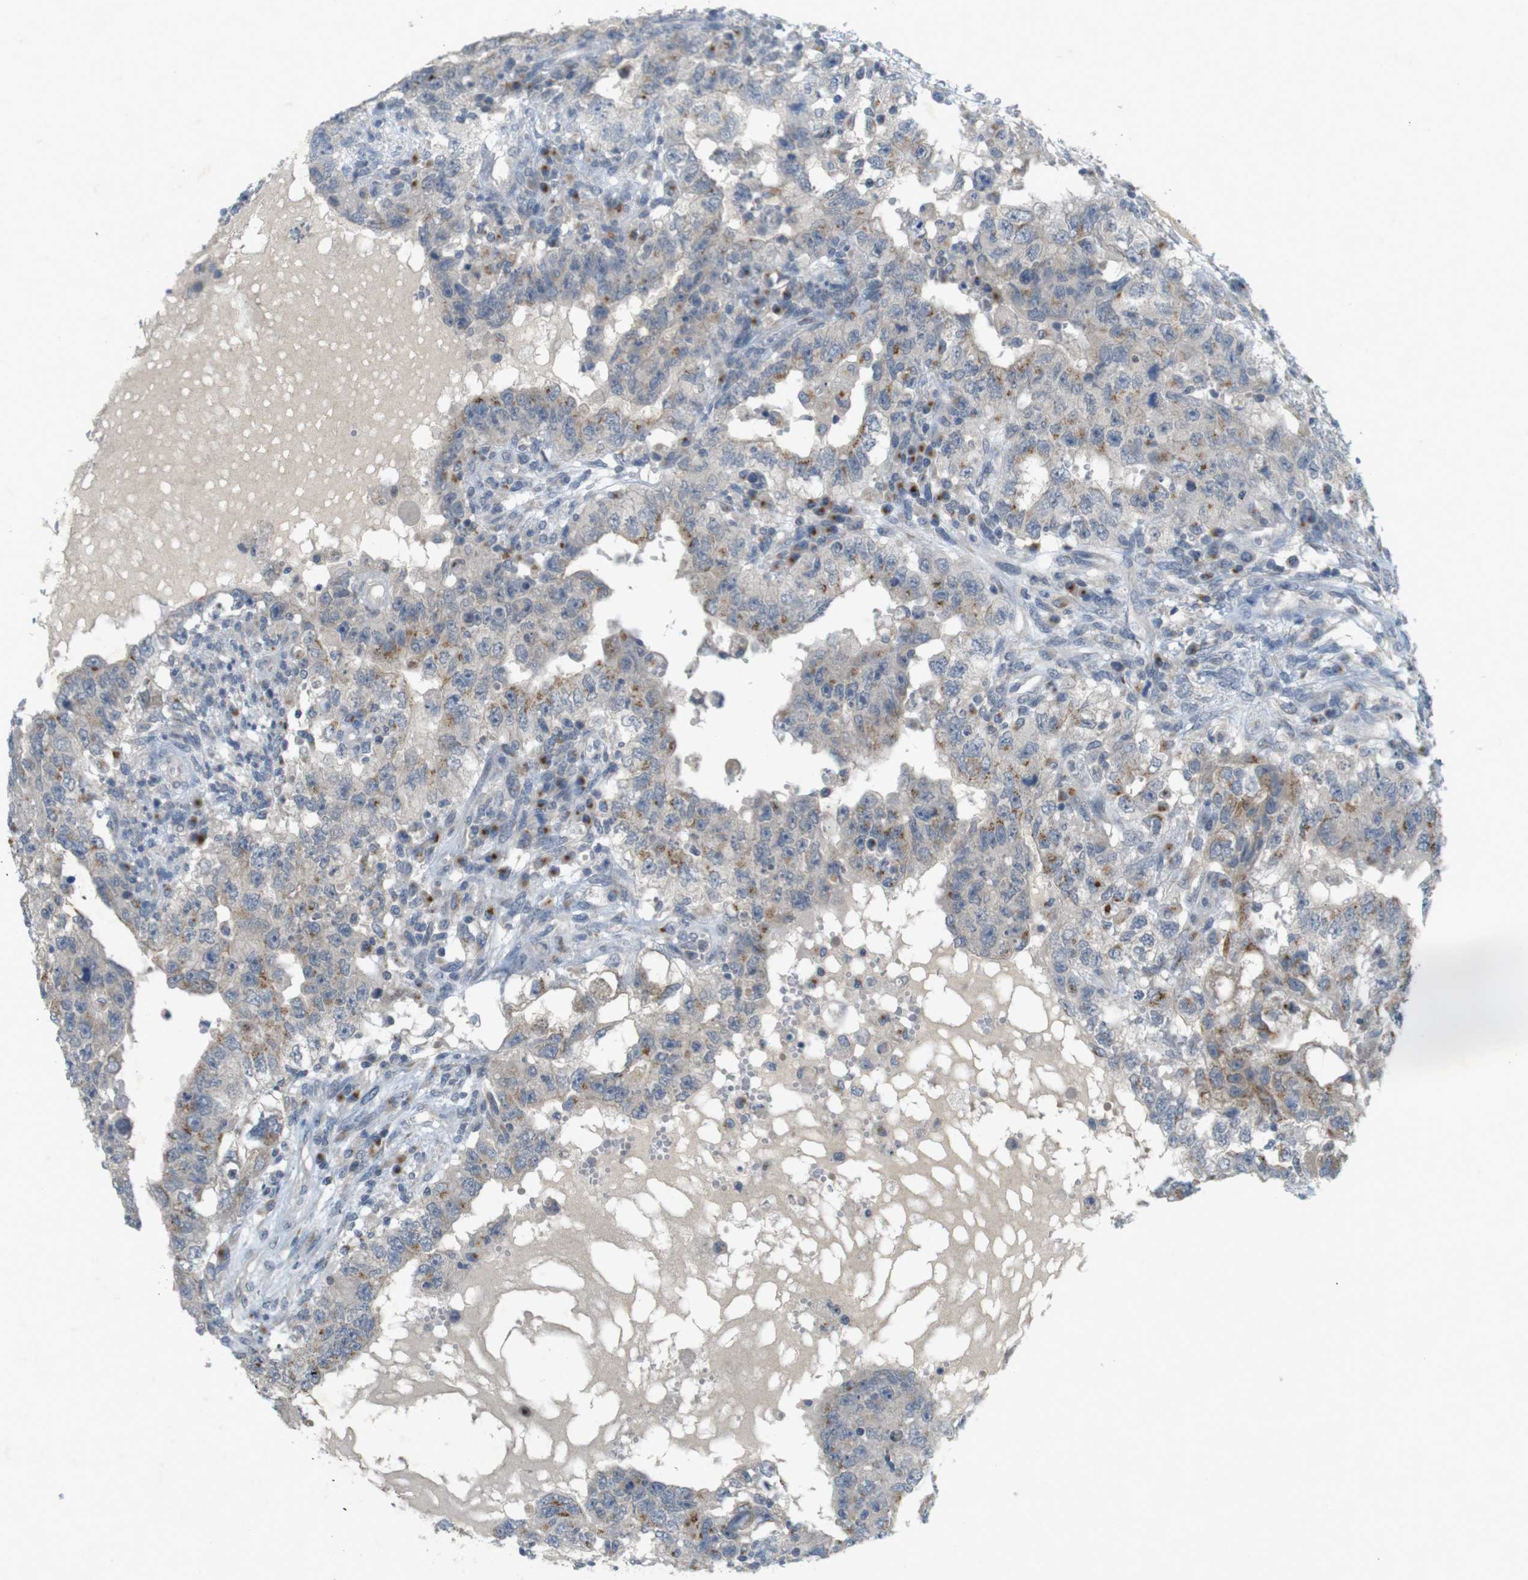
{"staining": {"intensity": "moderate", "quantity": "25%-75%", "location": "cytoplasmic/membranous"}, "tissue": "testis cancer", "cell_type": "Tumor cells", "image_type": "cancer", "snomed": [{"axis": "morphology", "description": "Carcinoma, Embryonal, NOS"}, {"axis": "topography", "description": "Testis"}], "caption": "Protein expression analysis of testis embryonal carcinoma demonstrates moderate cytoplasmic/membranous expression in approximately 25%-75% of tumor cells.", "gene": "YIPF3", "patient": {"sex": "male", "age": 26}}